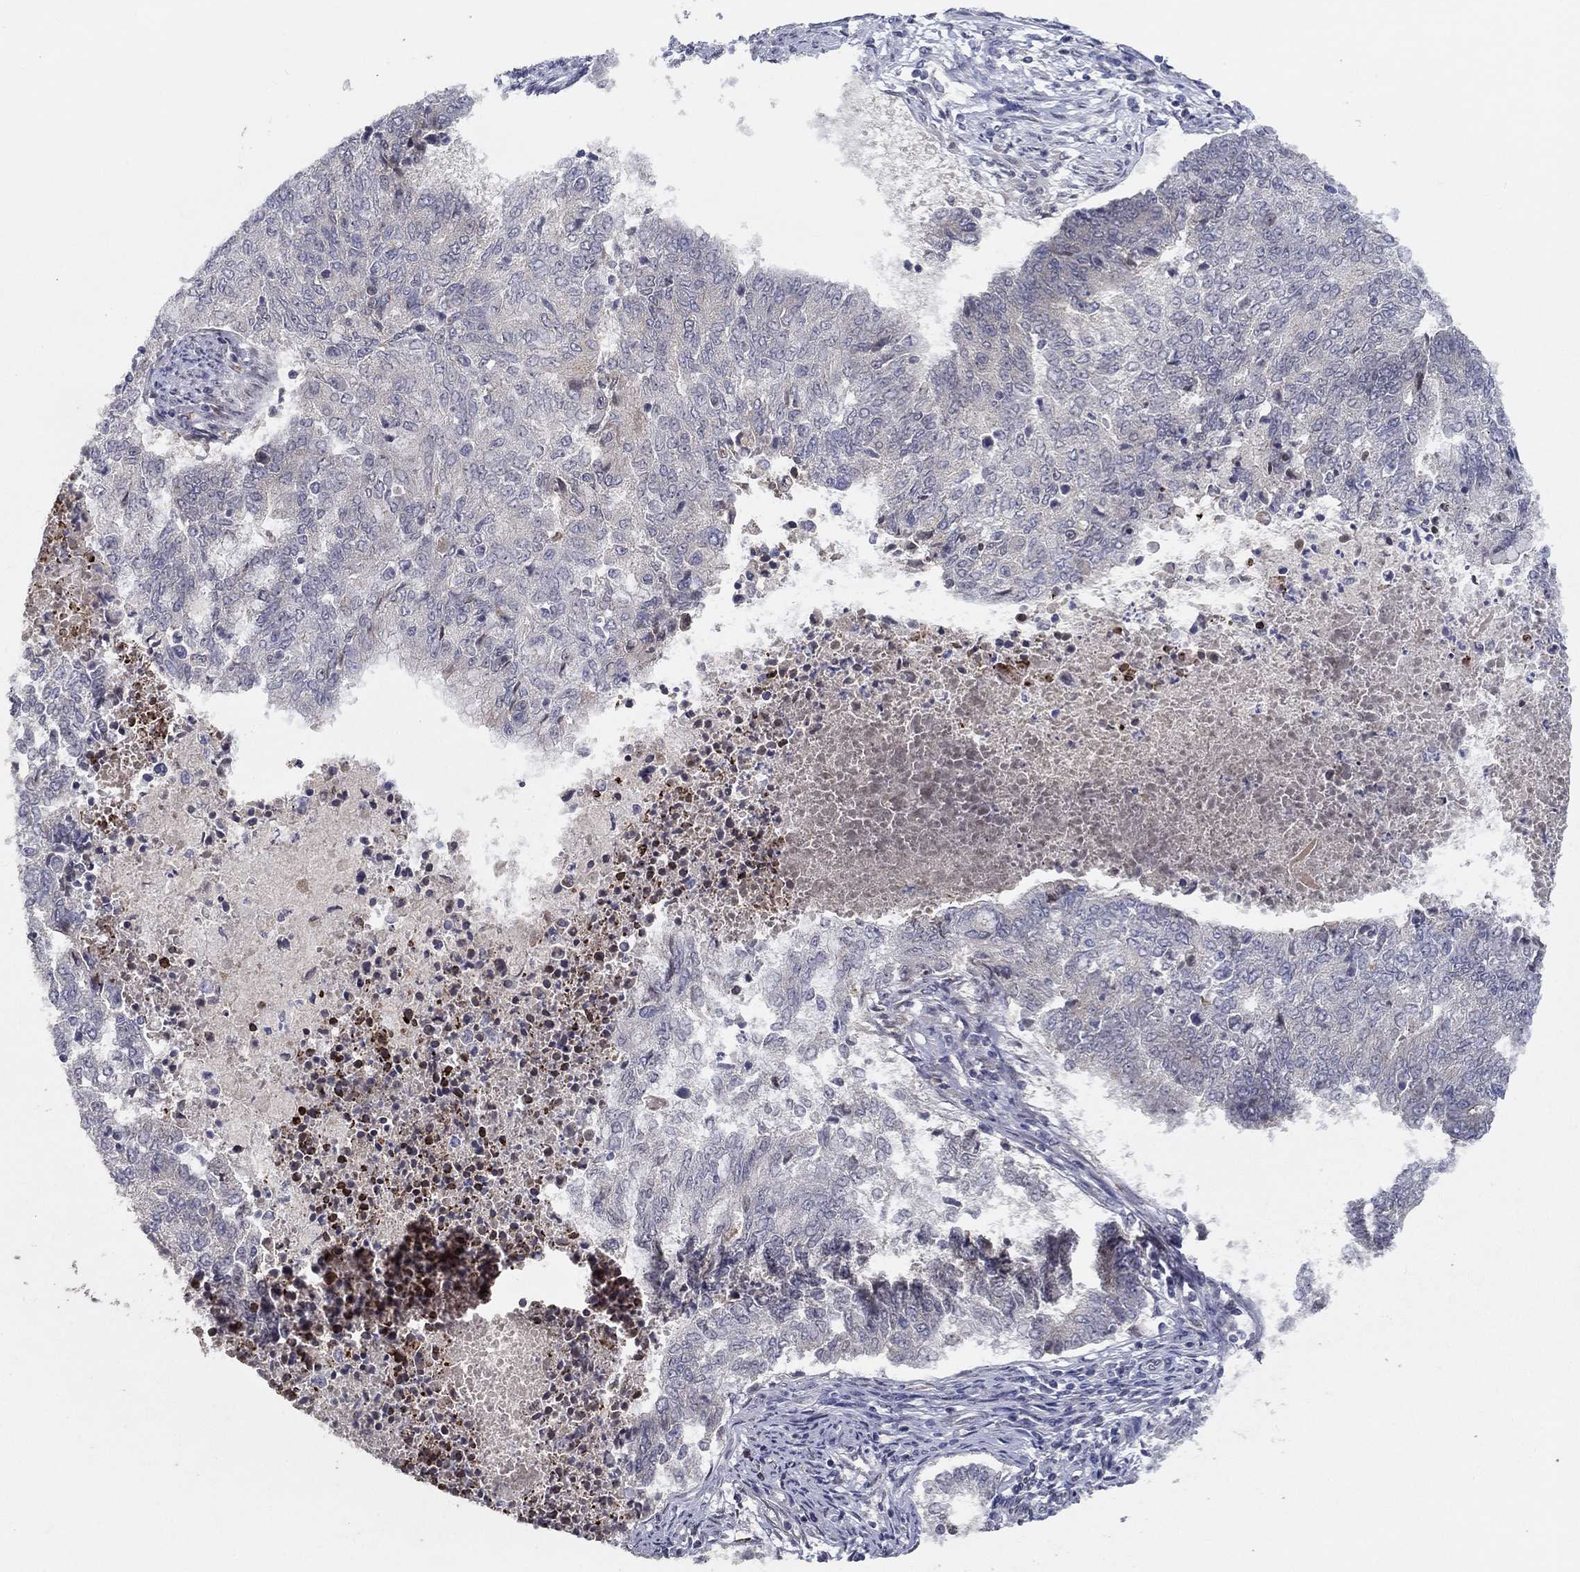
{"staining": {"intensity": "negative", "quantity": "none", "location": "none"}, "tissue": "endometrial cancer", "cell_type": "Tumor cells", "image_type": "cancer", "snomed": [{"axis": "morphology", "description": "Adenocarcinoma, NOS"}, {"axis": "topography", "description": "Endometrium"}], "caption": "Endometrial cancer (adenocarcinoma) stained for a protein using immunohistochemistry (IHC) displays no expression tumor cells.", "gene": "CETN3", "patient": {"sex": "female", "age": 65}}